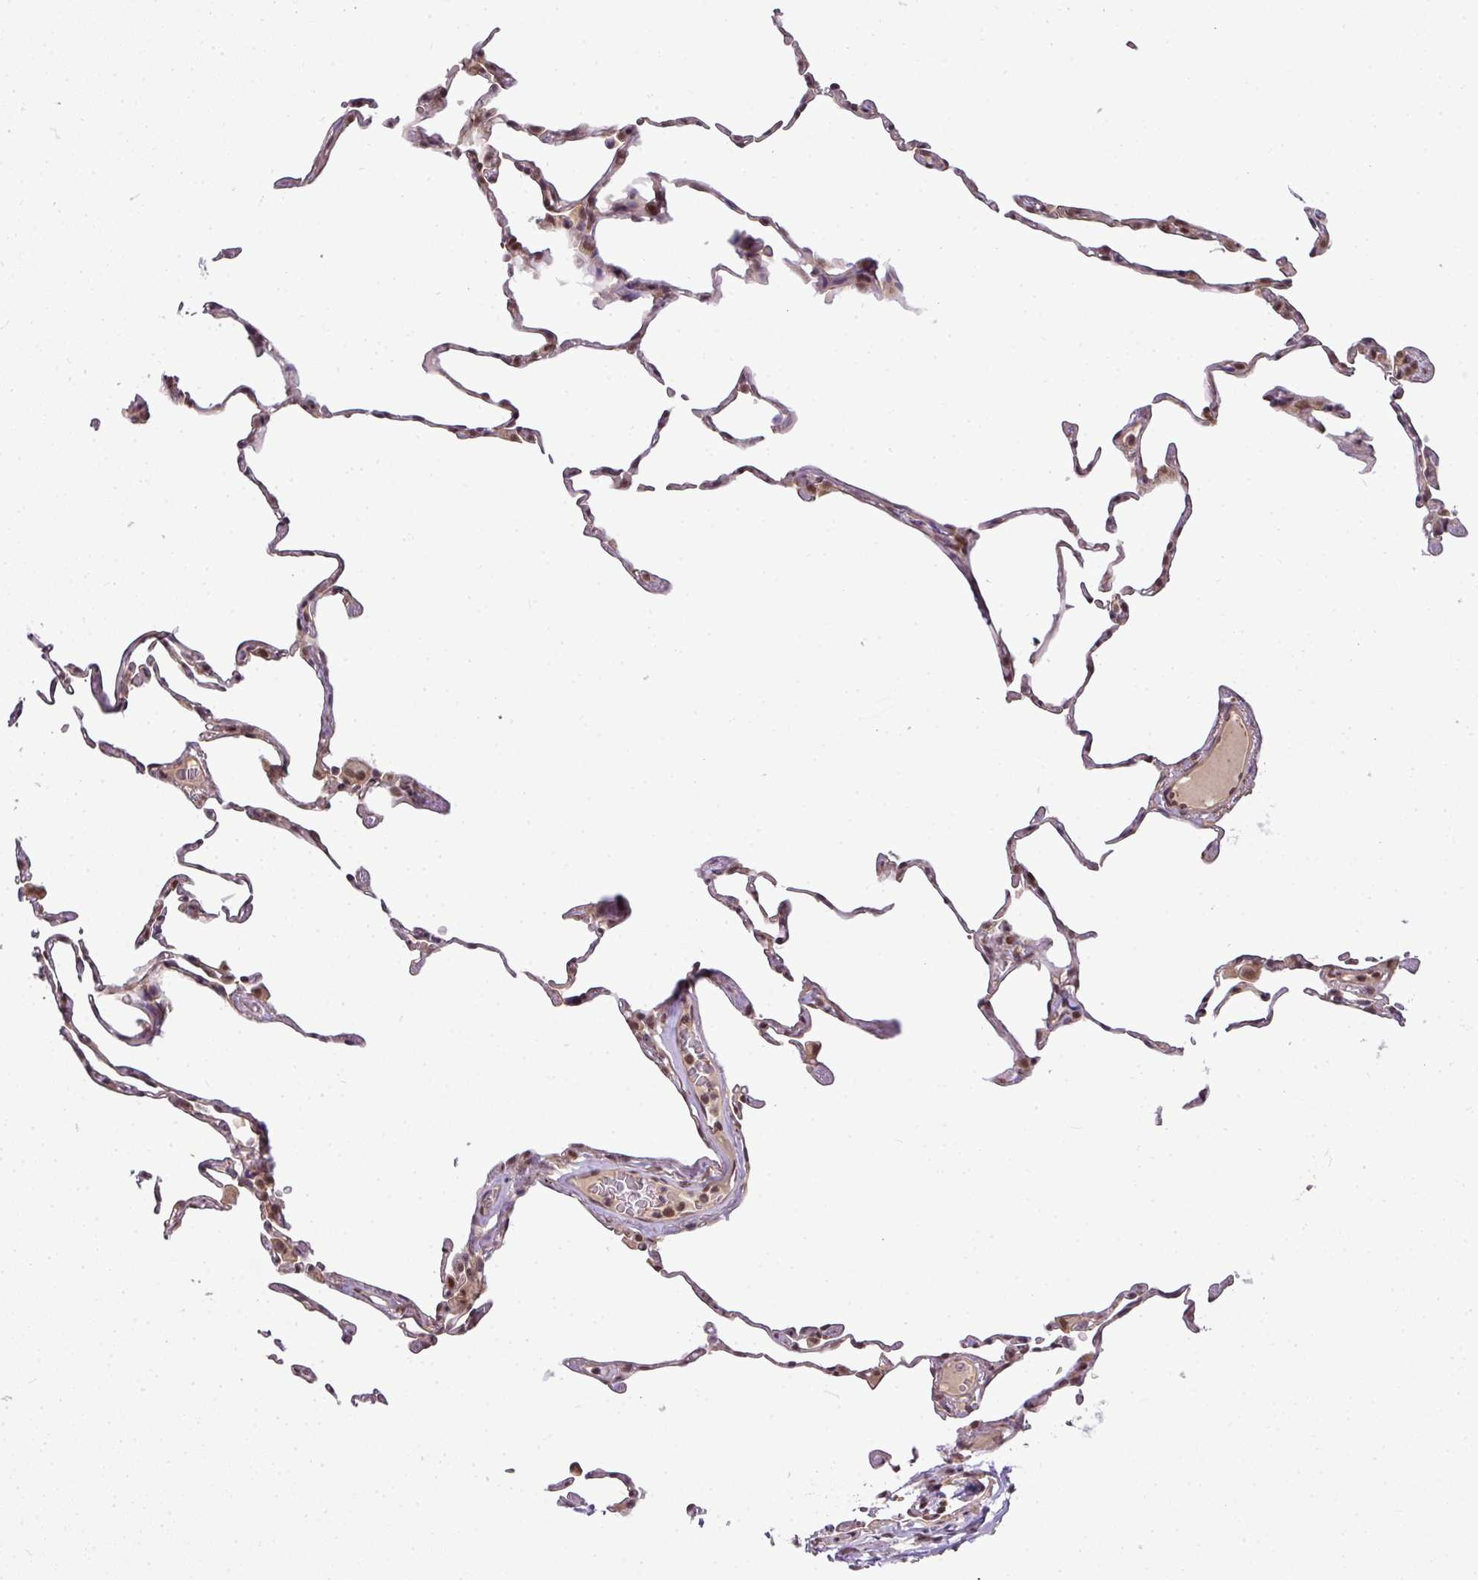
{"staining": {"intensity": "moderate", "quantity": "25%-75%", "location": "cytoplasmic/membranous,nuclear"}, "tissue": "lung", "cell_type": "Alveolar cells", "image_type": "normal", "snomed": [{"axis": "morphology", "description": "Normal tissue, NOS"}, {"axis": "topography", "description": "Lung"}], "caption": "Moderate cytoplasmic/membranous,nuclear staining for a protein is seen in approximately 25%-75% of alveolar cells of unremarkable lung using immunohistochemistry.", "gene": "C1orf226", "patient": {"sex": "female", "age": 57}}